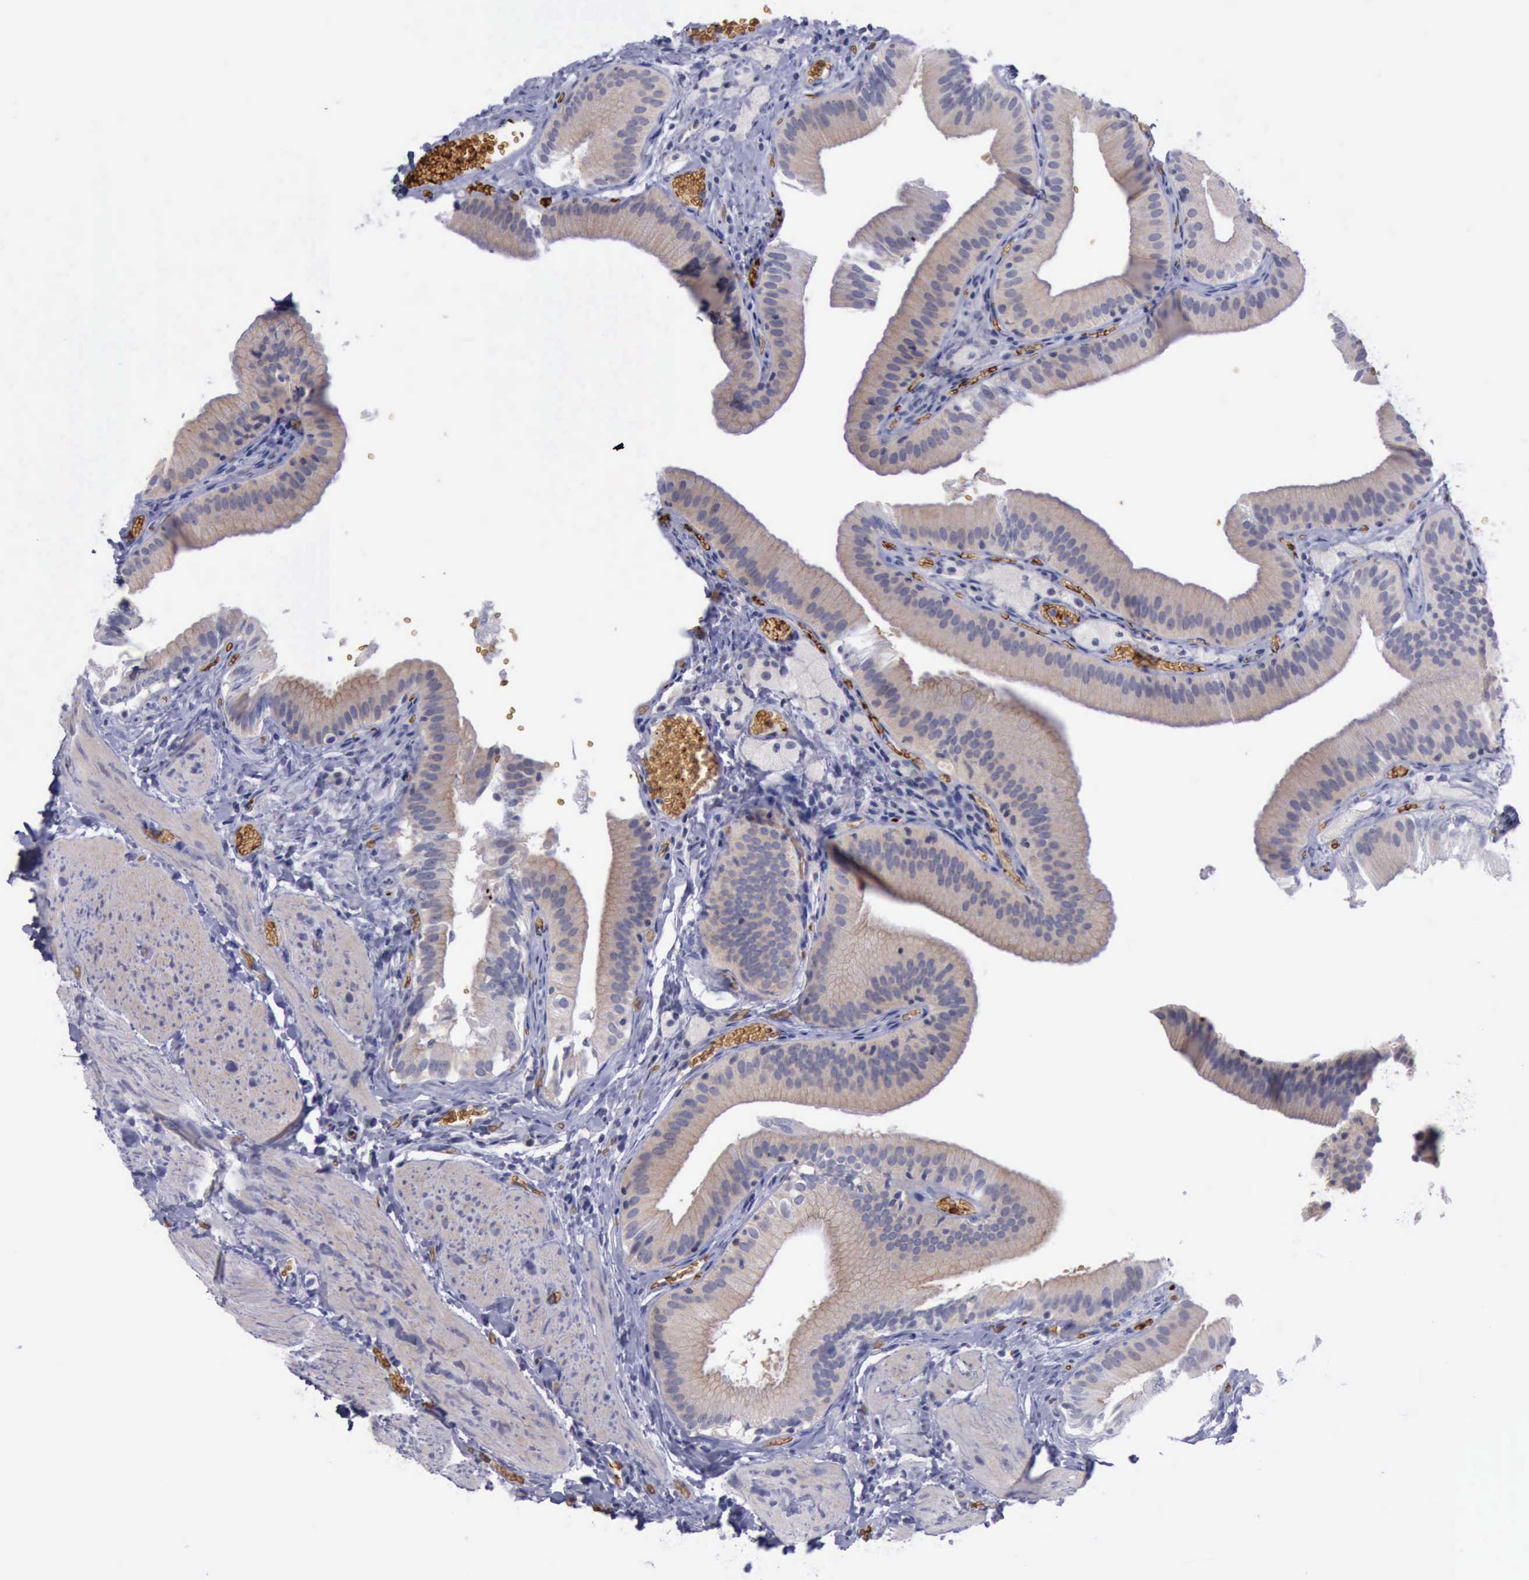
{"staining": {"intensity": "weak", "quantity": ">75%", "location": "cytoplasmic/membranous"}, "tissue": "gallbladder", "cell_type": "Glandular cells", "image_type": "normal", "snomed": [{"axis": "morphology", "description": "Normal tissue, NOS"}, {"axis": "topography", "description": "Gallbladder"}], "caption": "Glandular cells display weak cytoplasmic/membranous expression in about >75% of cells in benign gallbladder. The staining is performed using DAB brown chromogen to label protein expression. The nuclei are counter-stained blue using hematoxylin.", "gene": "CEP128", "patient": {"sex": "female", "age": 24}}